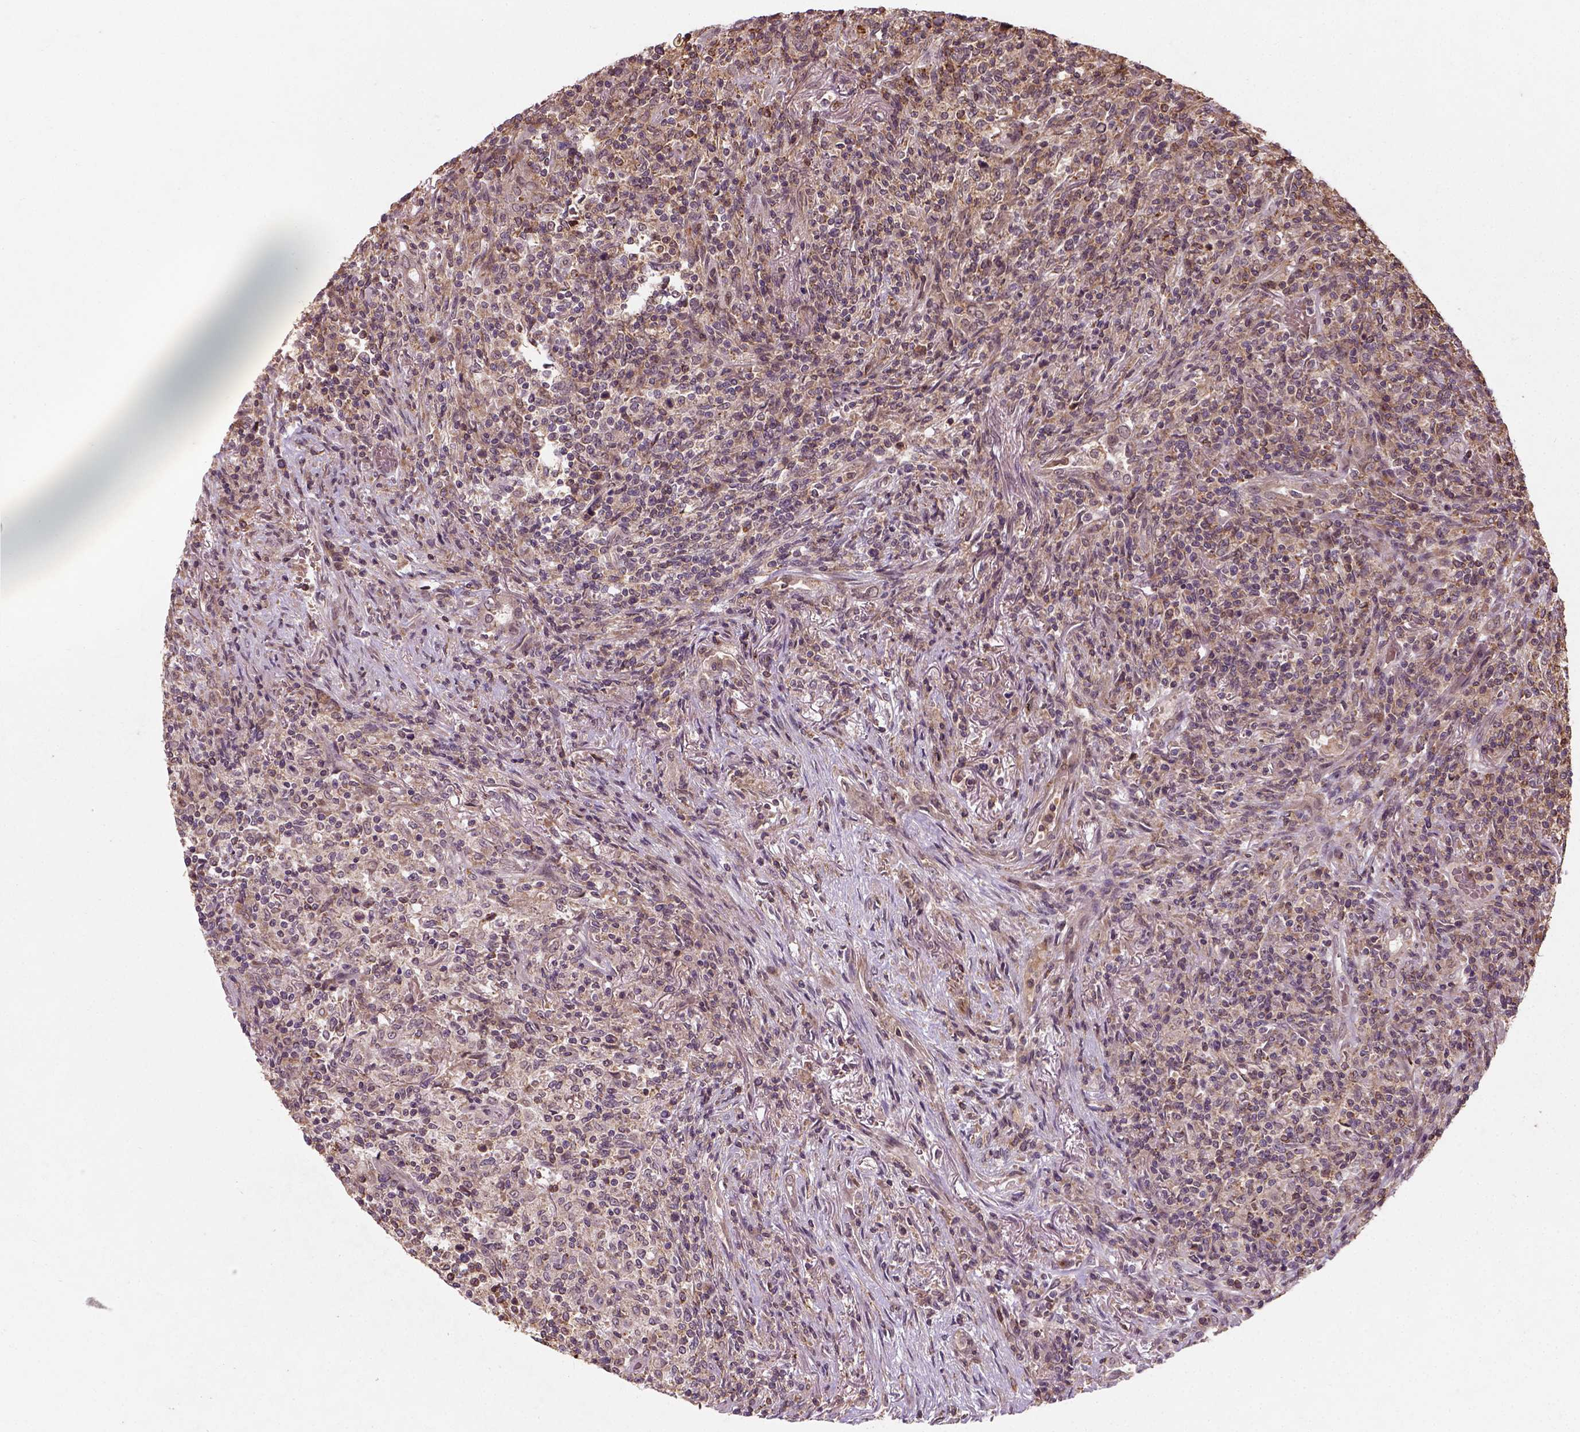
{"staining": {"intensity": "moderate", "quantity": ">75%", "location": "cytoplasmic/membranous"}, "tissue": "lymphoma", "cell_type": "Tumor cells", "image_type": "cancer", "snomed": [{"axis": "morphology", "description": "Malignant lymphoma, non-Hodgkin's type, High grade"}, {"axis": "topography", "description": "Lung"}], "caption": "Lymphoma stained for a protein (brown) reveals moderate cytoplasmic/membranous positive expression in about >75% of tumor cells.", "gene": "CAMKK1", "patient": {"sex": "male", "age": 79}}